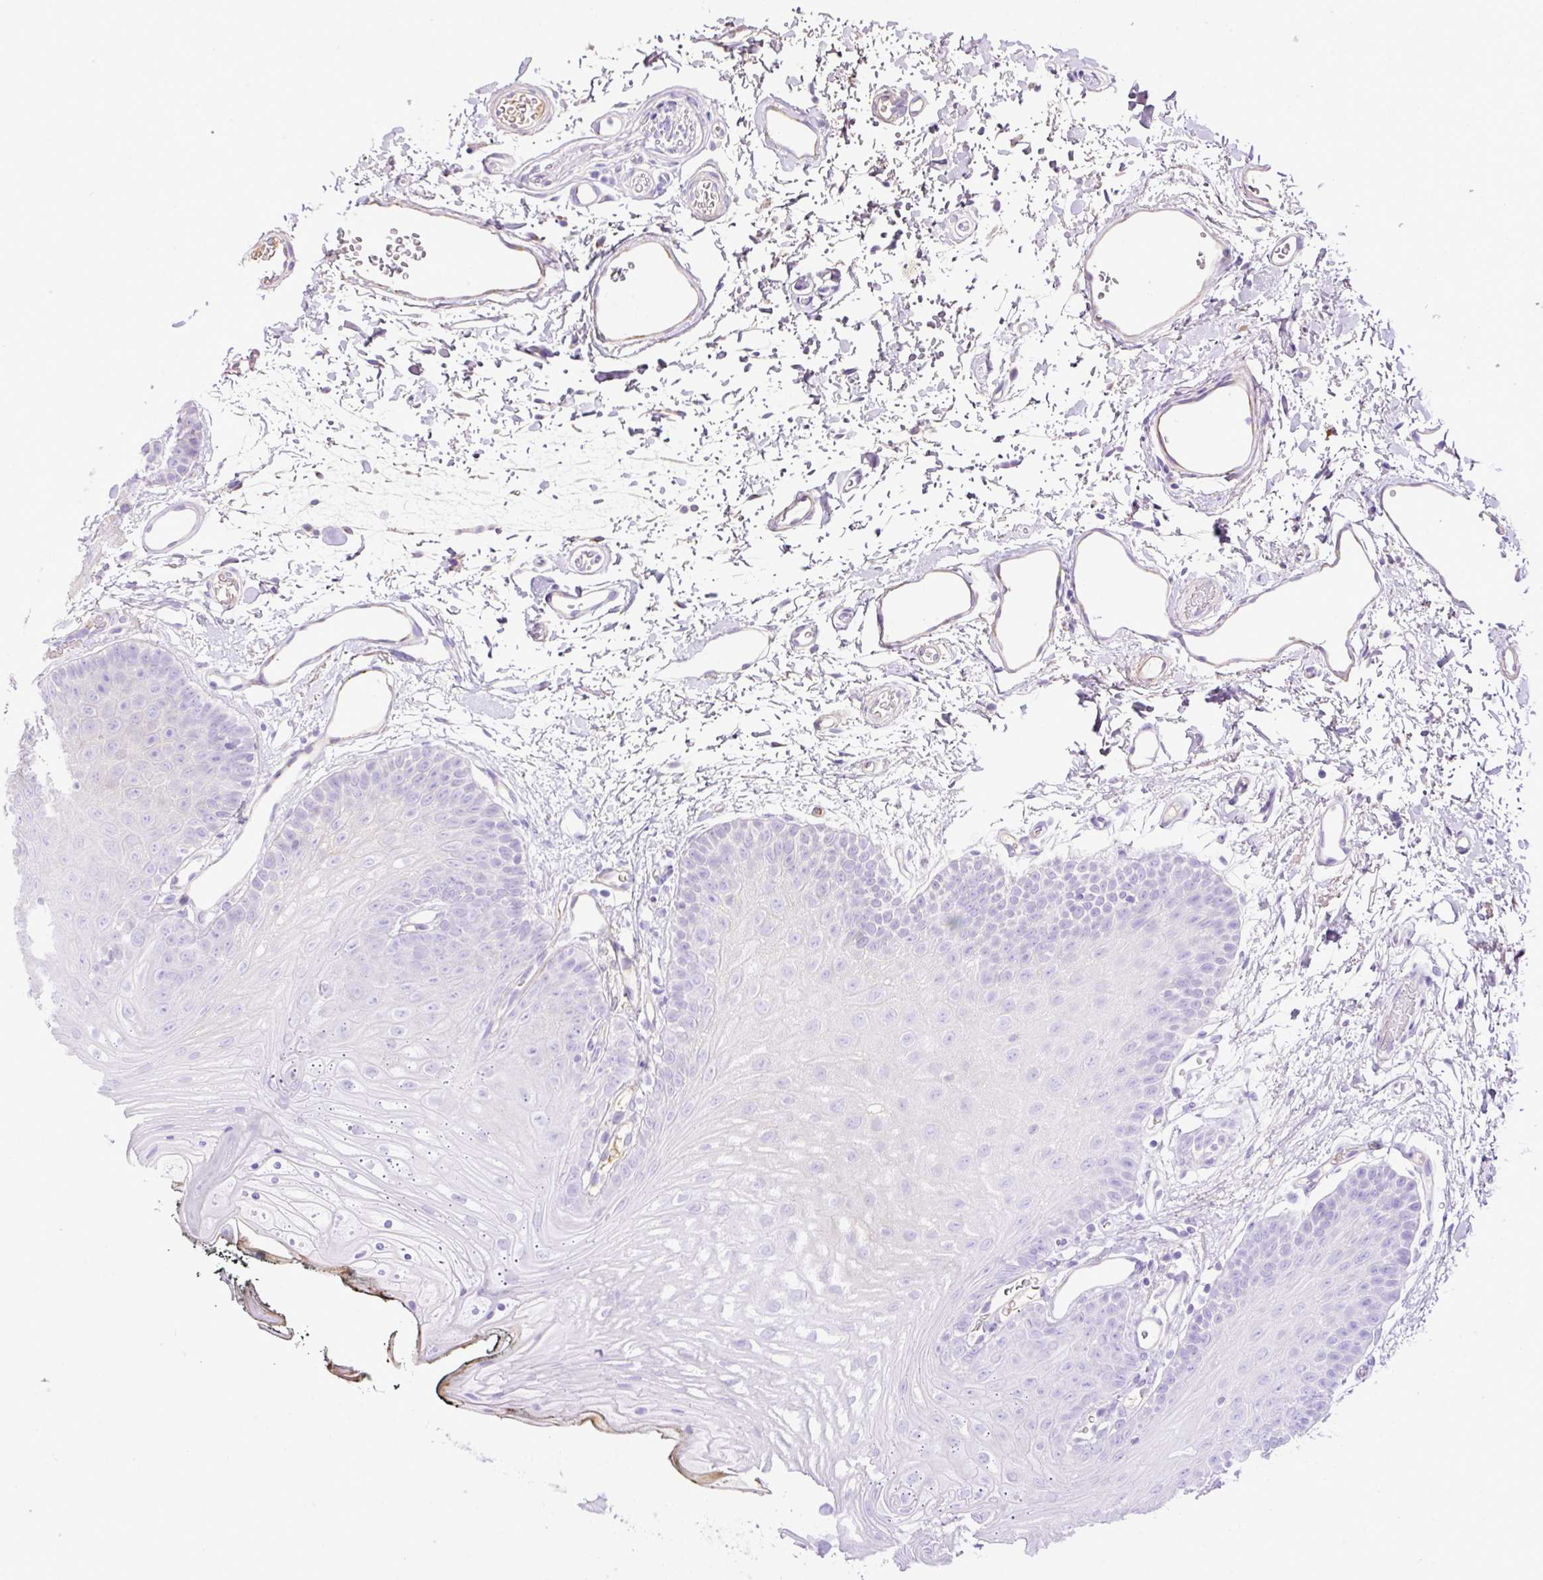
{"staining": {"intensity": "negative", "quantity": "none", "location": "none"}, "tissue": "oral mucosa", "cell_type": "Squamous epithelial cells", "image_type": "normal", "snomed": [{"axis": "morphology", "description": "Normal tissue, NOS"}, {"axis": "morphology", "description": "Squamous cell carcinoma, NOS"}, {"axis": "topography", "description": "Oral tissue"}, {"axis": "topography", "description": "Head-Neck"}], "caption": "High power microscopy photomicrograph of an IHC micrograph of unremarkable oral mucosa, revealing no significant positivity in squamous epithelial cells.", "gene": "CLEC3B", "patient": {"sex": "female", "age": 81}}